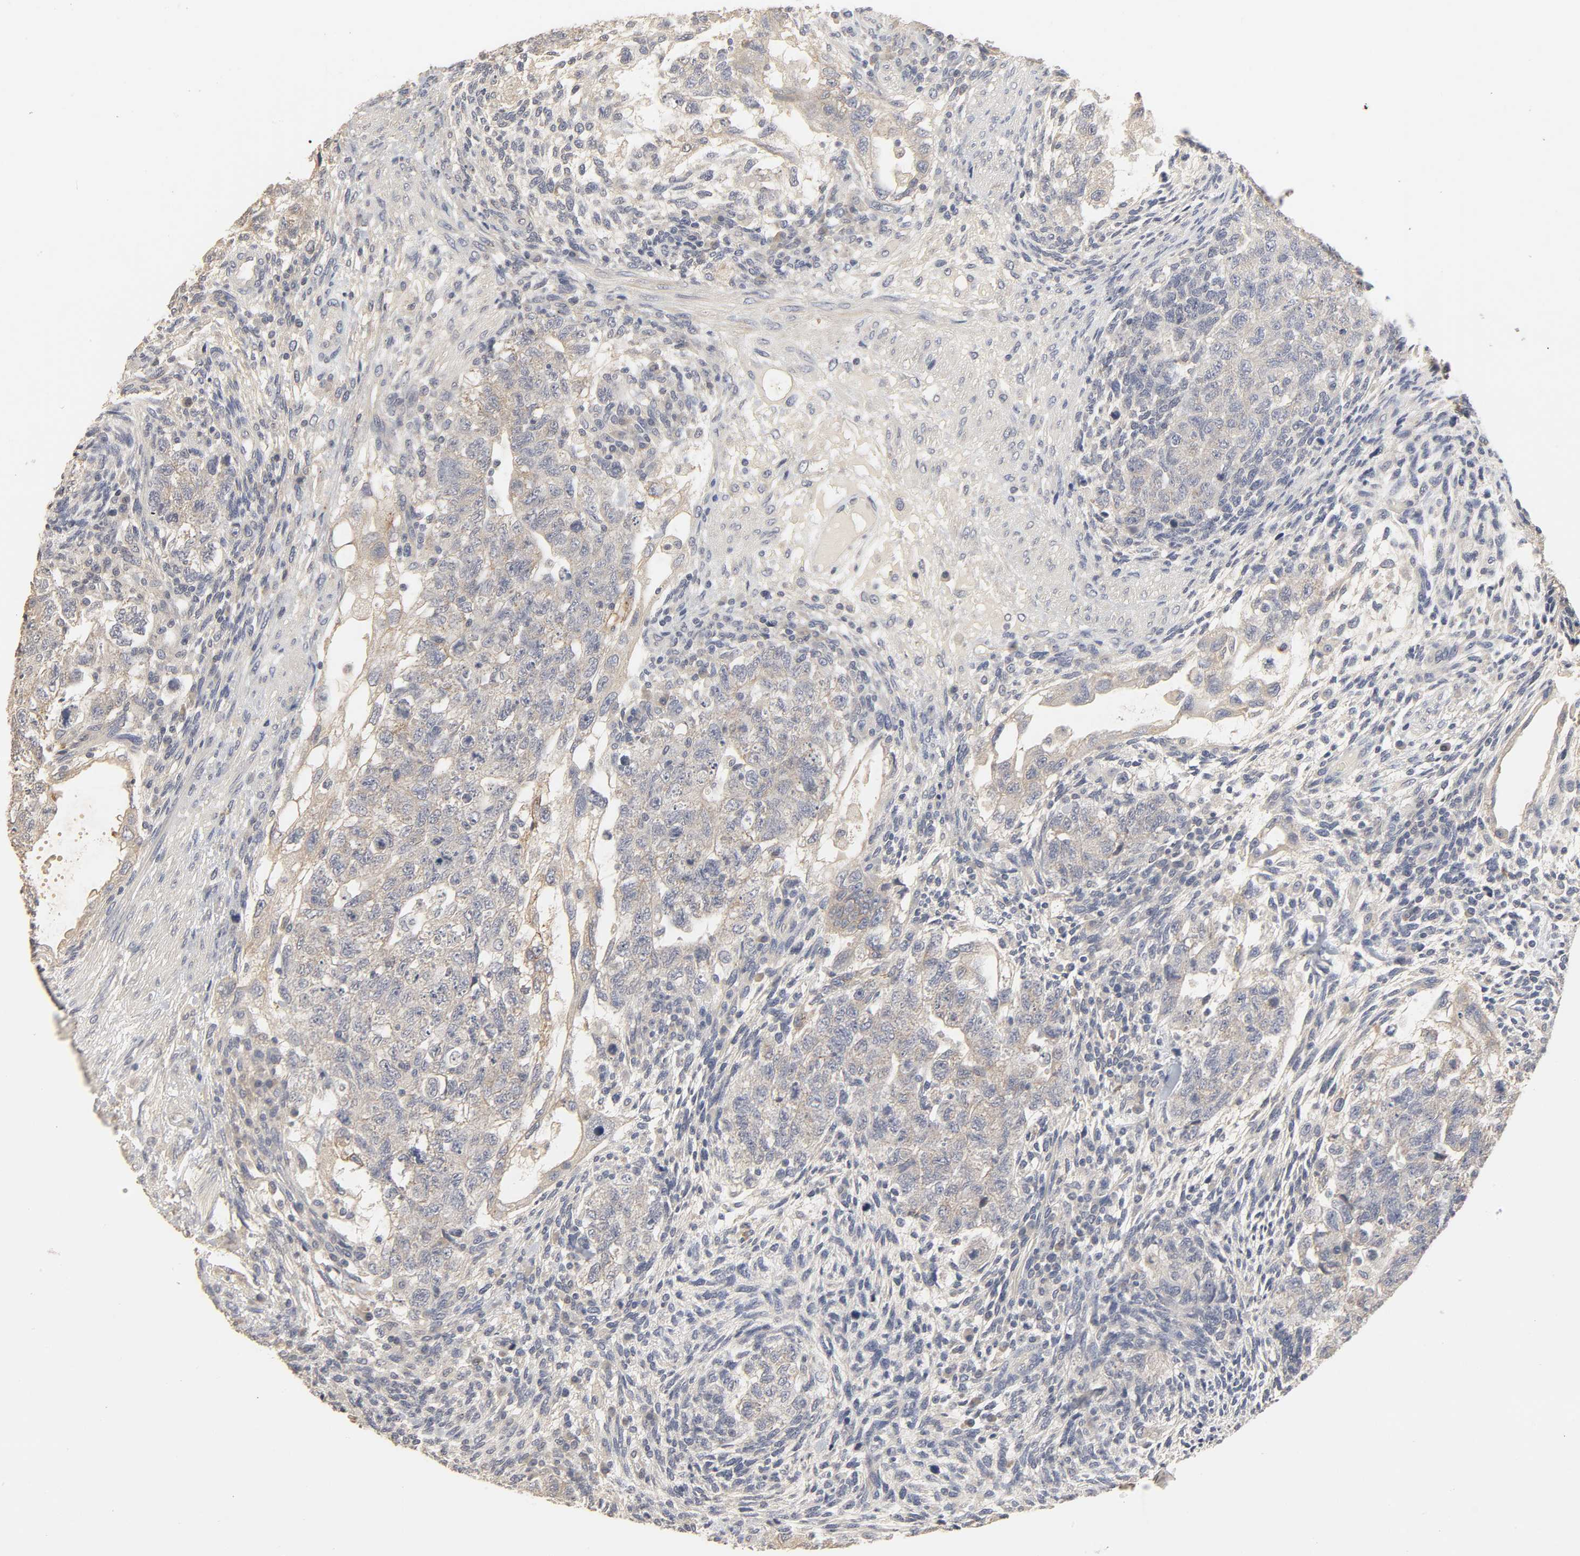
{"staining": {"intensity": "negative", "quantity": "none", "location": "none"}, "tissue": "testis cancer", "cell_type": "Tumor cells", "image_type": "cancer", "snomed": [{"axis": "morphology", "description": "Normal tissue, NOS"}, {"axis": "morphology", "description": "Carcinoma, Embryonal, NOS"}, {"axis": "topography", "description": "Testis"}], "caption": "A histopathology image of embryonal carcinoma (testis) stained for a protein displays no brown staining in tumor cells.", "gene": "SLC10A2", "patient": {"sex": "male", "age": 36}}